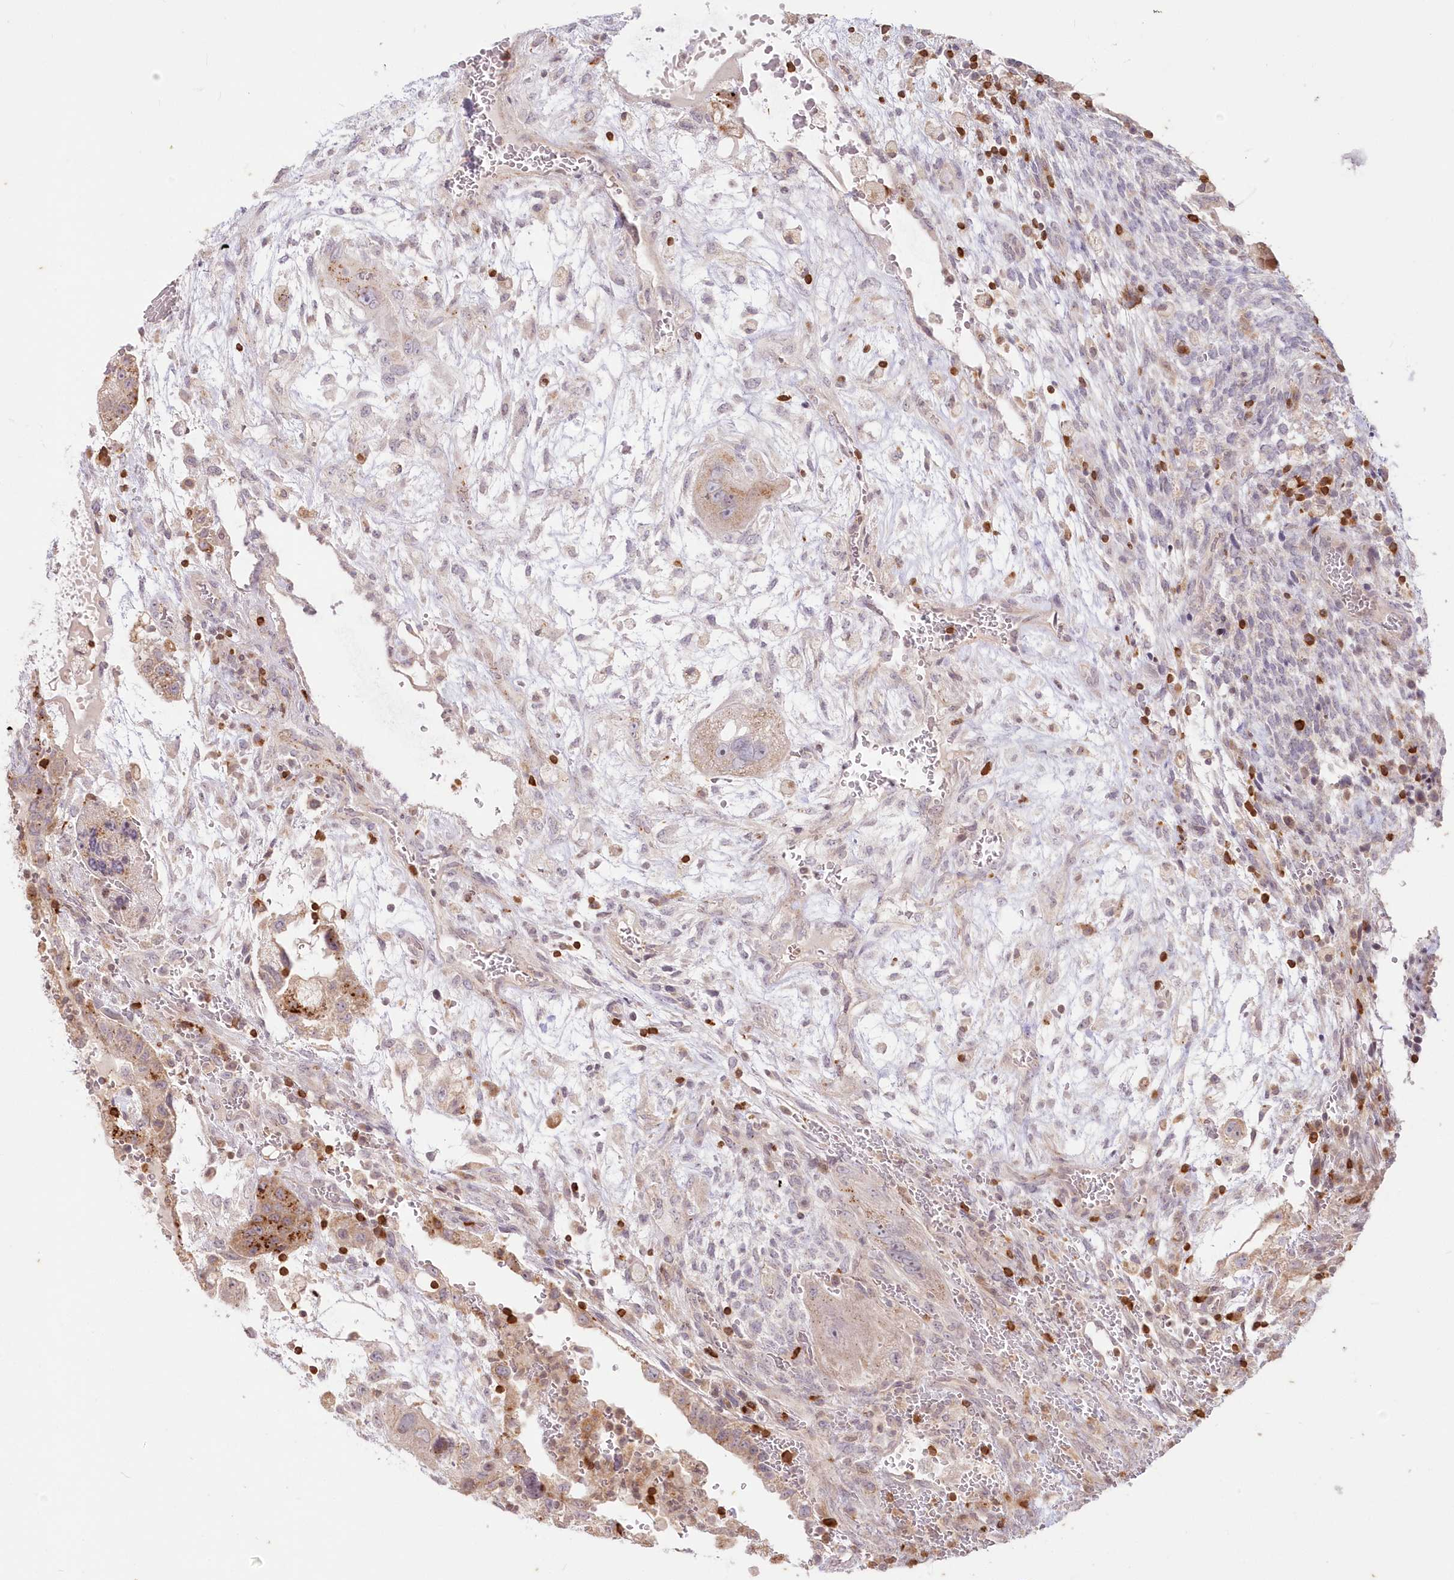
{"staining": {"intensity": "moderate", "quantity": ">75%", "location": "cytoplasmic/membranous"}, "tissue": "testis cancer", "cell_type": "Tumor cells", "image_type": "cancer", "snomed": [{"axis": "morphology", "description": "Carcinoma, Embryonal, NOS"}, {"axis": "topography", "description": "Testis"}], "caption": "A brown stain labels moderate cytoplasmic/membranous positivity of a protein in human testis cancer (embryonal carcinoma) tumor cells. The protein is shown in brown color, while the nuclei are stained blue.", "gene": "MTMR3", "patient": {"sex": "male", "age": 36}}